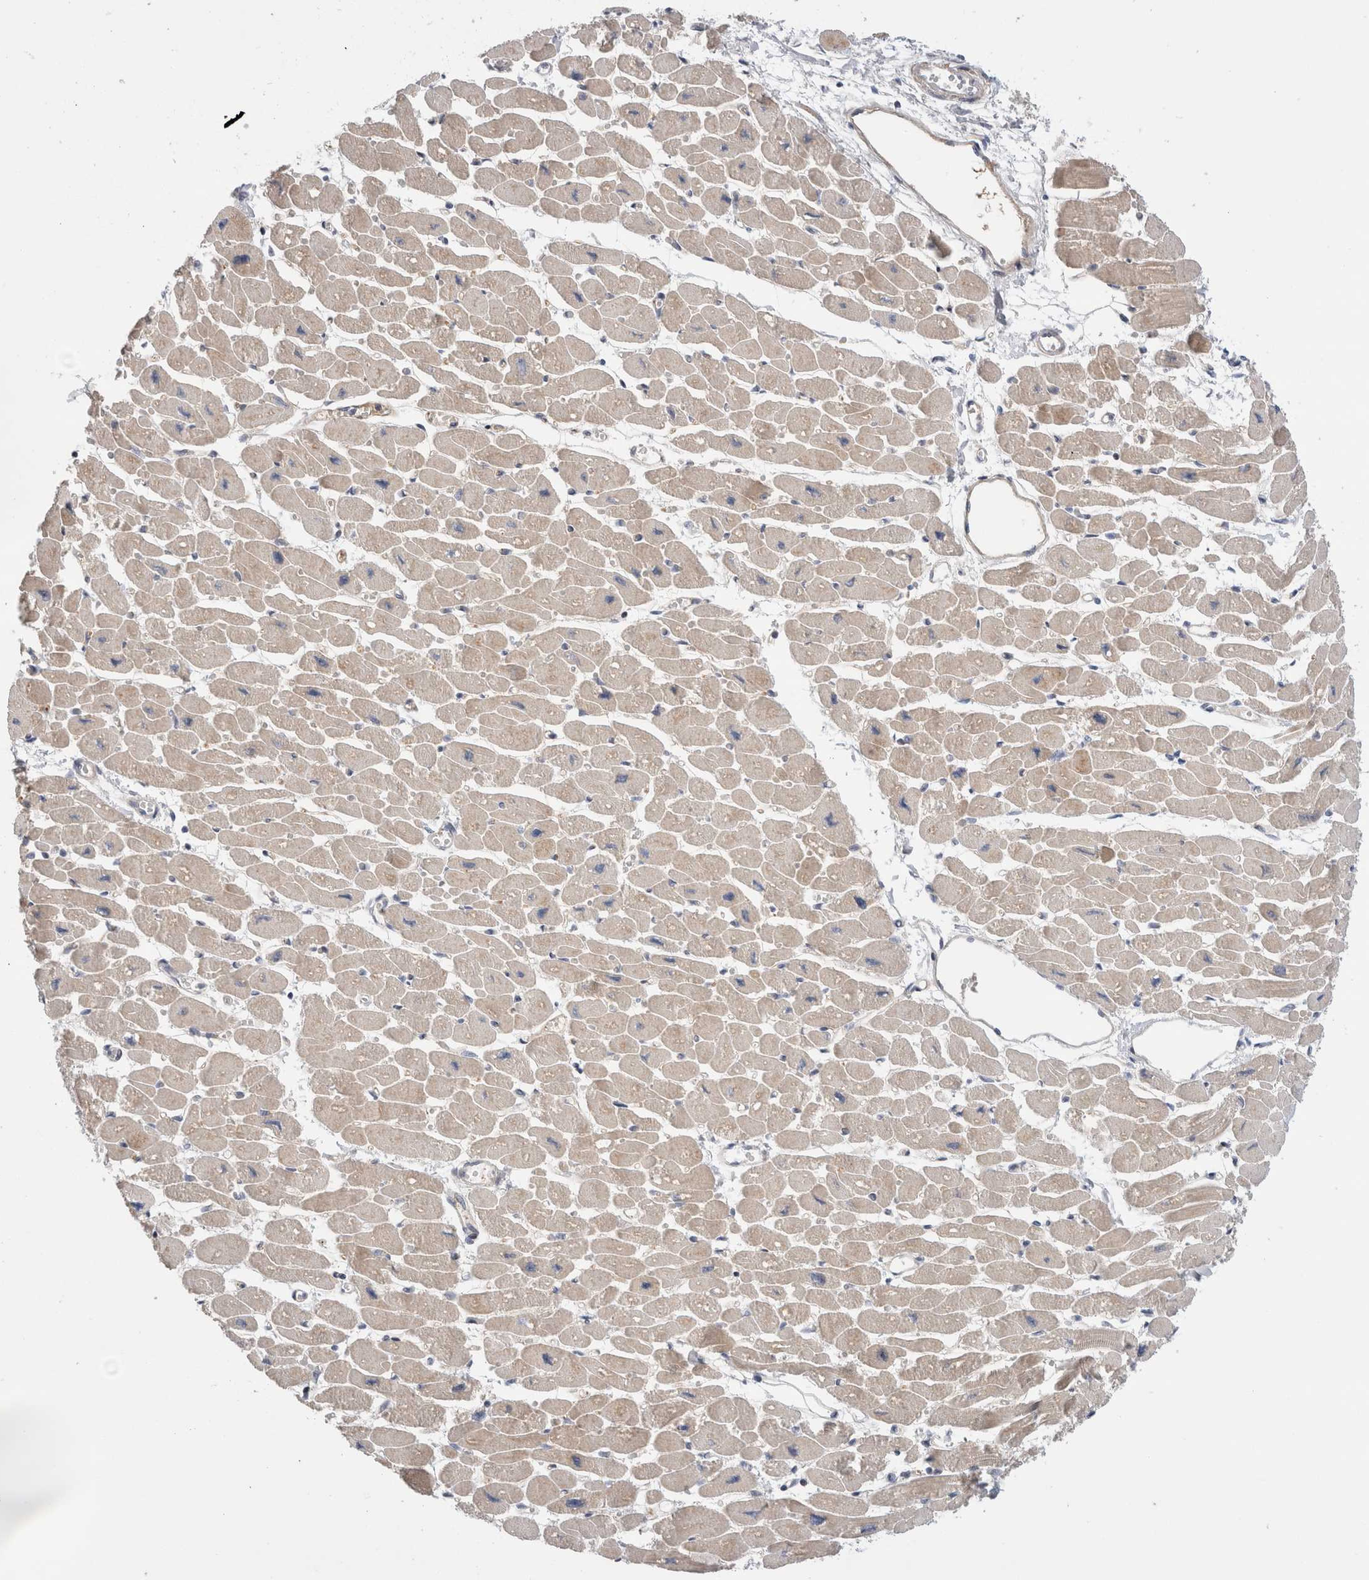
{"staining": {"intensity": "weak", "quantity": ">75%", "location": "cytoplasmic/membranous"}, "tissue": "heart muscle", "cell_type": "Cardiomyocytes", "image_type": "normal", "snomed": [{"axis": "morphology", "description": "Normal tissue, NOS"}, {"axis": "topography", "description": "Heart"}], "caption": "This micrograph shows IHC staining of normal heart muscle, with low weak cytoplasmic/membranous staining in about >75% of cardiomyocytes.", "gene": "ECHDC2", "patient": {"sex": "female", "age": 54}}